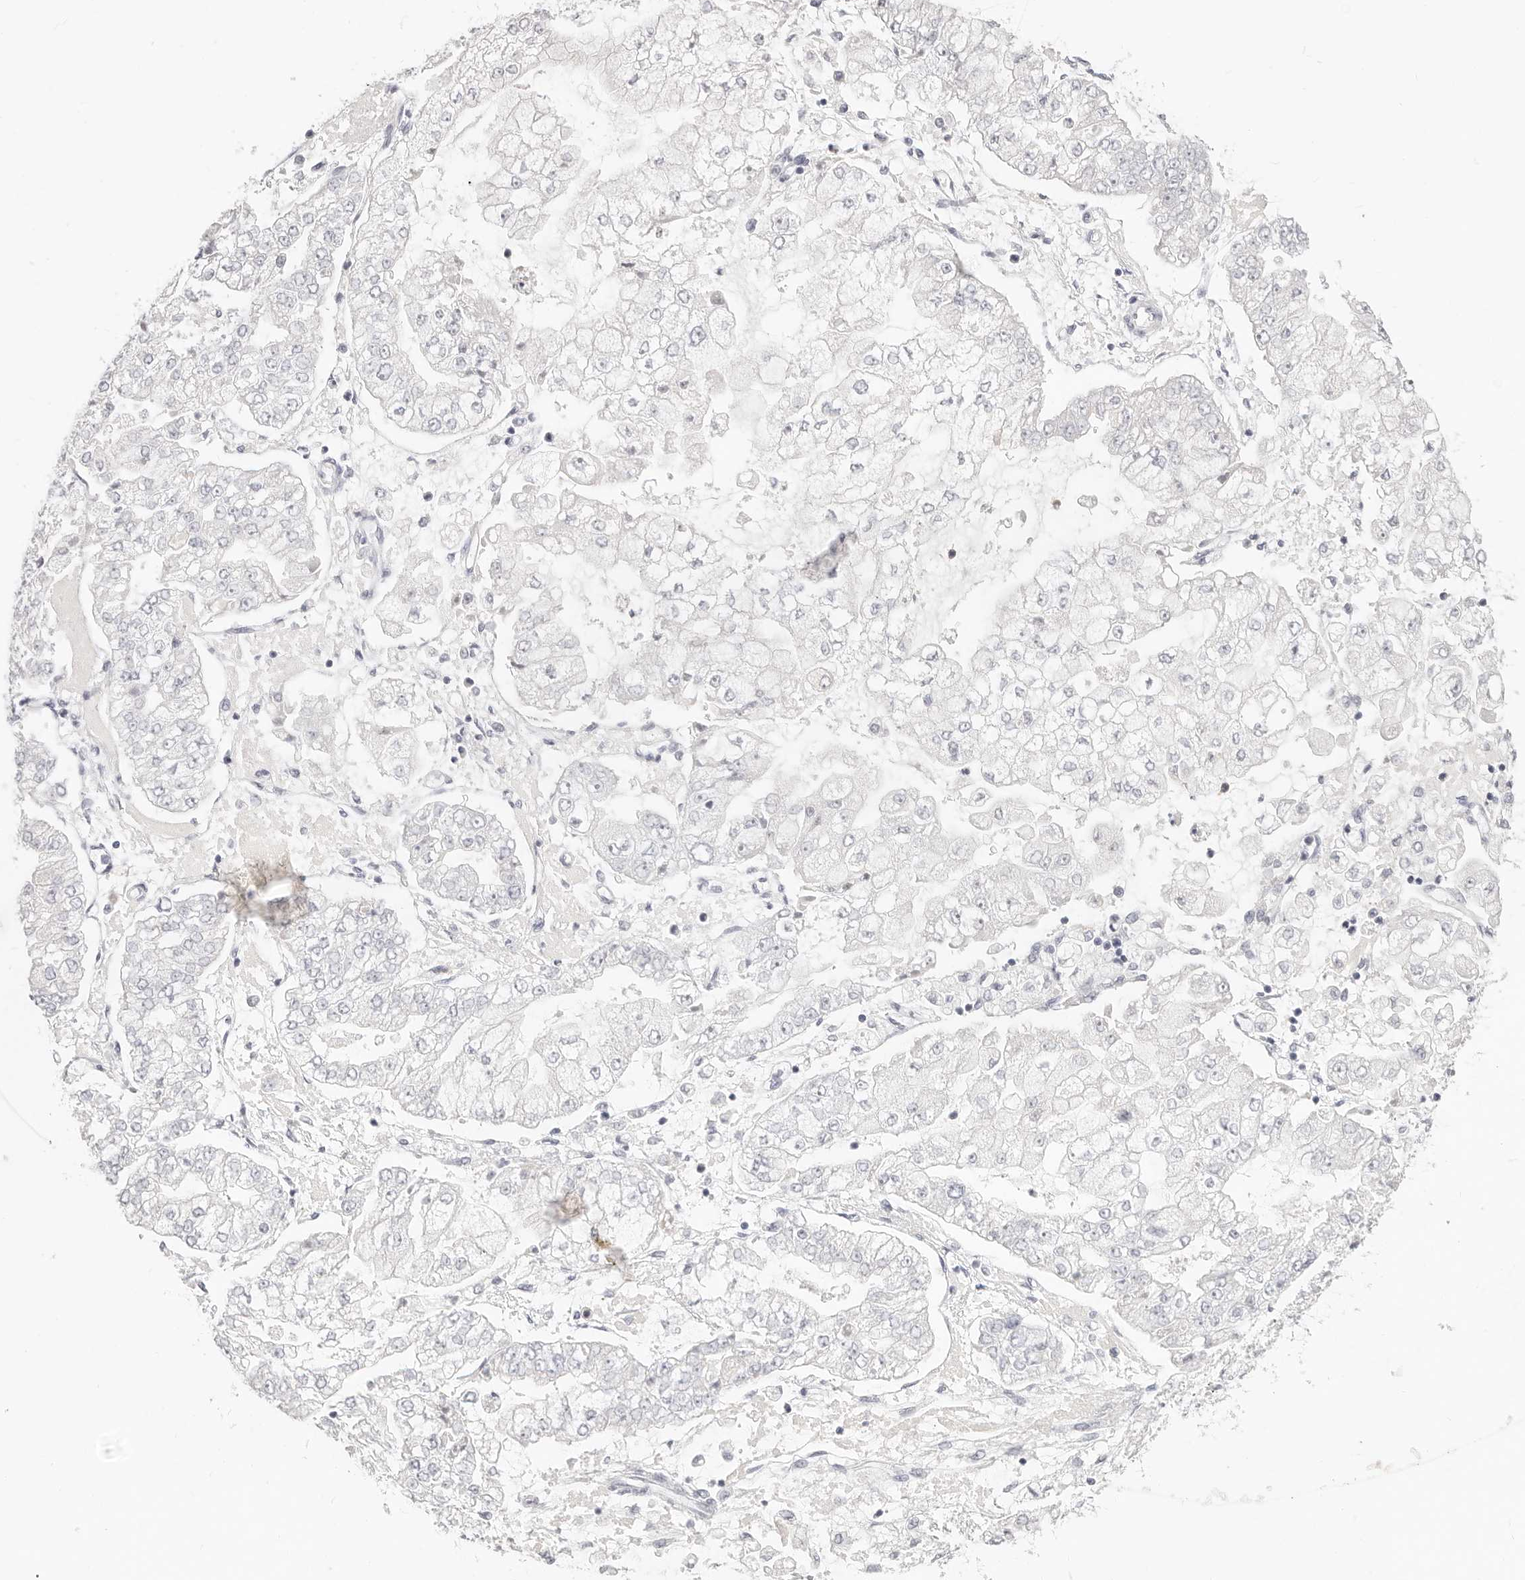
{"staining": {"intensity": "negative", "quantity": "none", "location": "none"}, "tissue": "stomach cancer", "cell_type": "Tumor cells", "image_type": "cancer", "snomed": [{"axis": "morphology", "description": "Adenocarcinoma, NOS"}, {"axis": "topography", "description": "Stomach"}], "caption": "This is a photomicrograph of immunohistochemistry staining of stomach cancer, which shows no staining in tumor cells.", "gene": "ASCL1", "patient": {"sex": "male", "age": 76}}